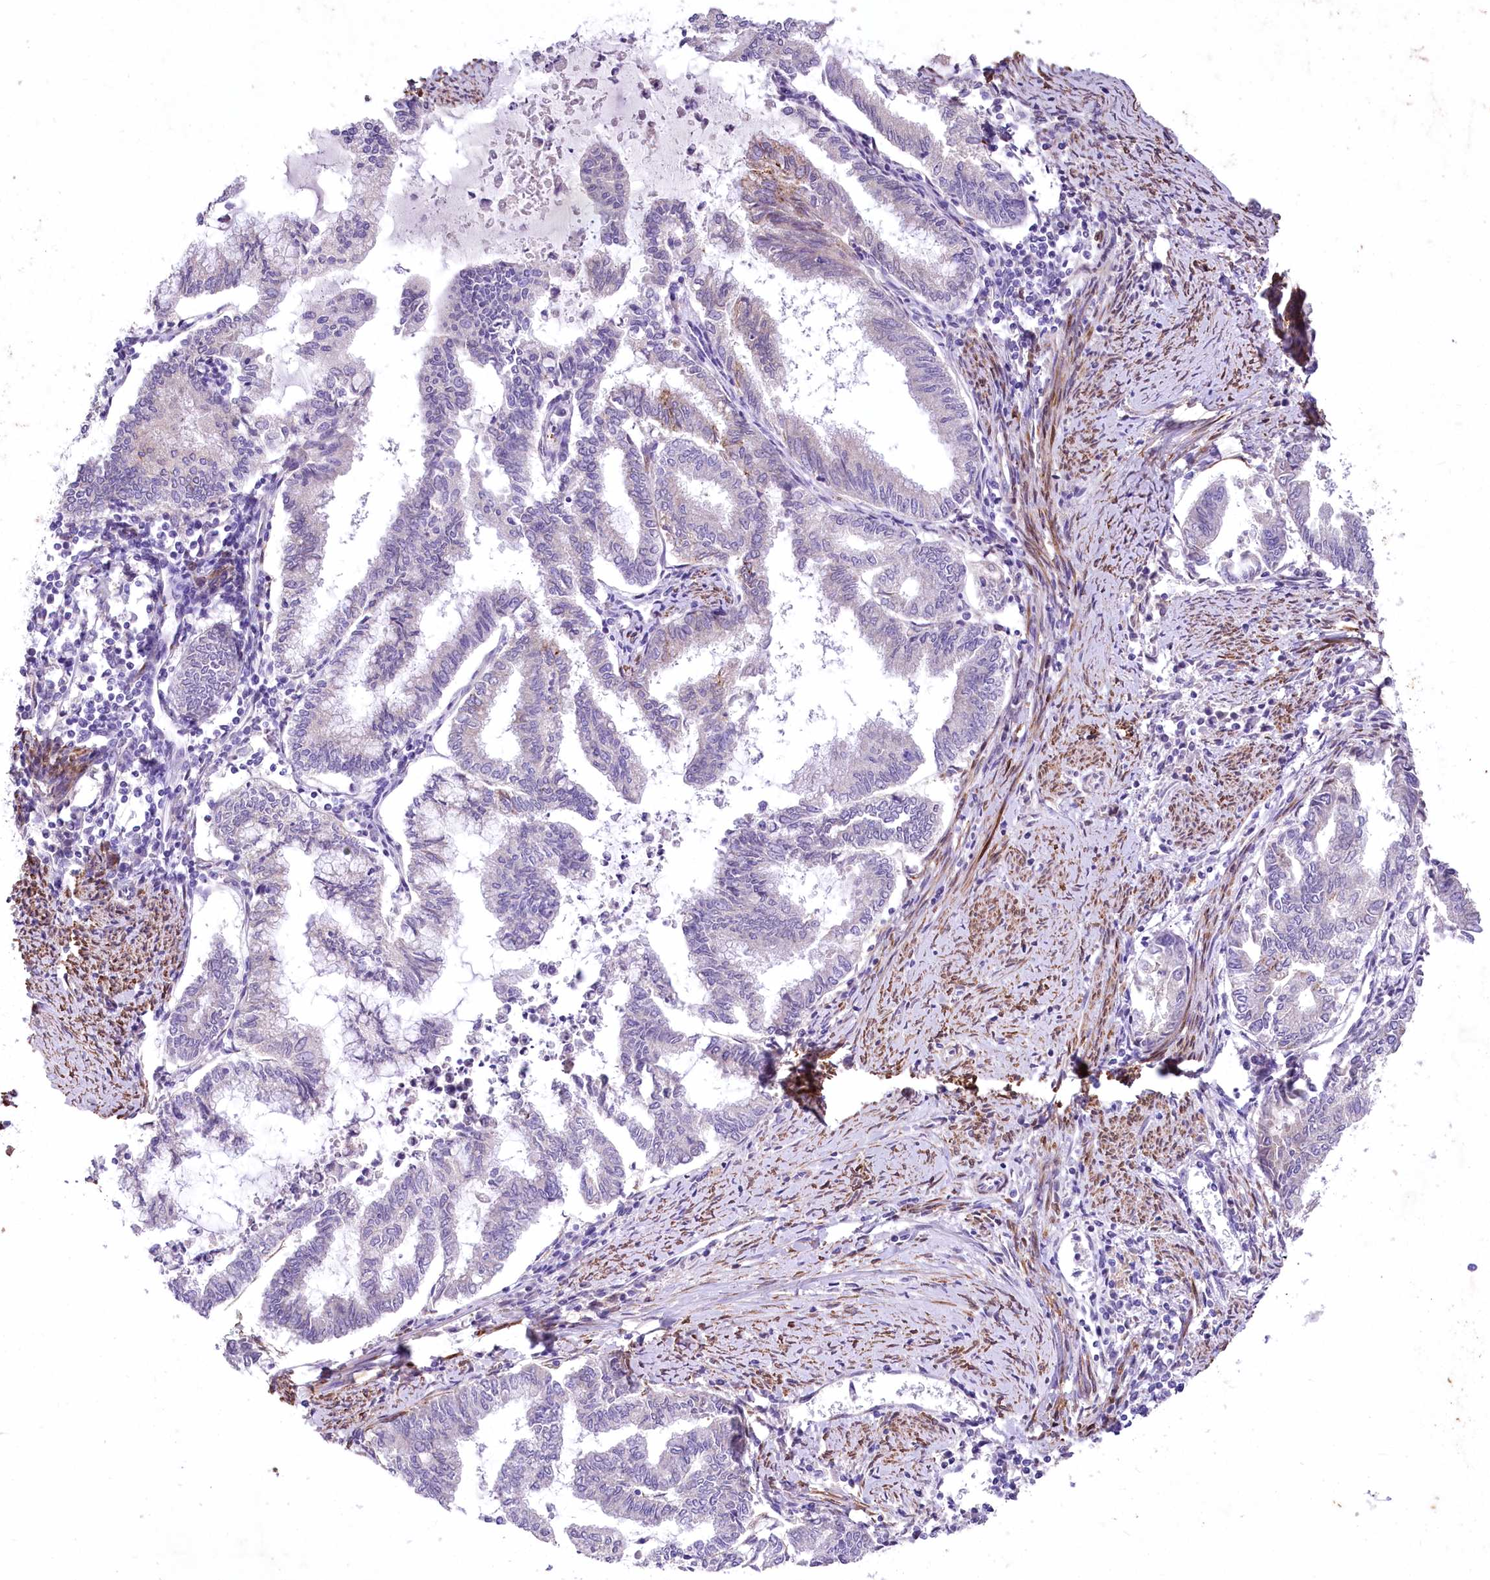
{"staining": {"intensity": "weak", "quantity": "<25%", "location": "cytoplasmic/membranous"}, "tissue": "endometrial cancer", "cell_type": "Tumor cells", "image_type": "cancer", "snomed": [{"axis": "morphology", "description": "Adenocarcinoma, NOS"}, {"axis": "topography", "description": "Endometrium"}], "caption": "Protein analysis of endometrial cancer demonstrates no significant expression in tumor cells. The staining is performed using DAB (3,3'-diaminobenzidine) brown chromogen with nuclei counter-stained in using hematoxylin.", "gene": "RDH16", "patient": {"sex": "female", "age": 79}}